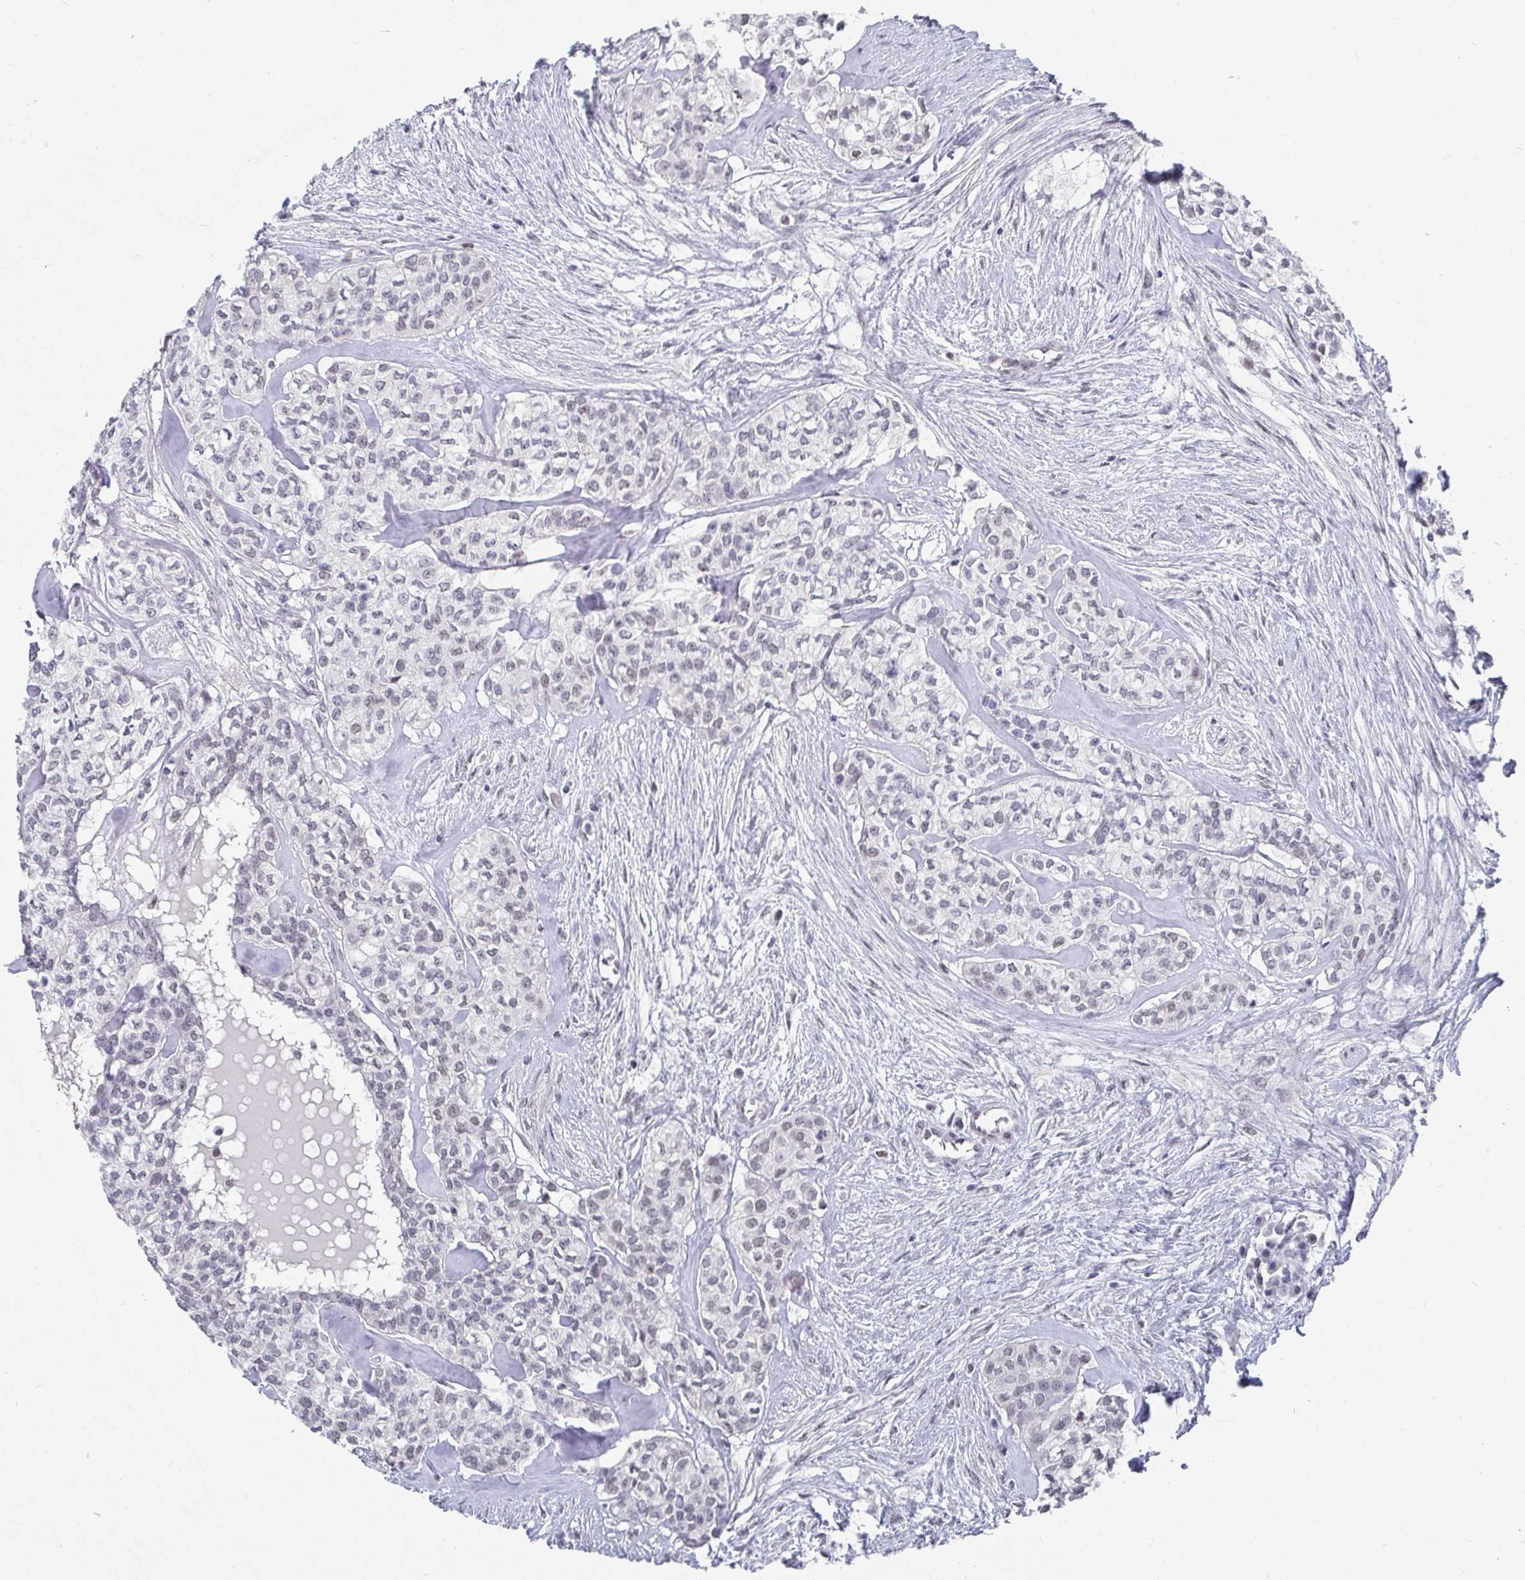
{"staining": {"intensity": "weak", "quantity": "25%-75%", "location": "nuclear"}, "tissue": "head and neck cancer", "cell_type": "Tumor cells", "image_type": "cancer", "snomed": [{"axis": "morphology", "description": "Adenocarcinoma, NOS"}, {"axis": "topography", "description": "Head-Neck"}], "caption": "A brown stain labels weak nuclear expression of a protein in human adenocarcinoma (head and neck) tumor cells.", "gene": "RCOR1", "patient": {"sex": "male", "age": 81}}